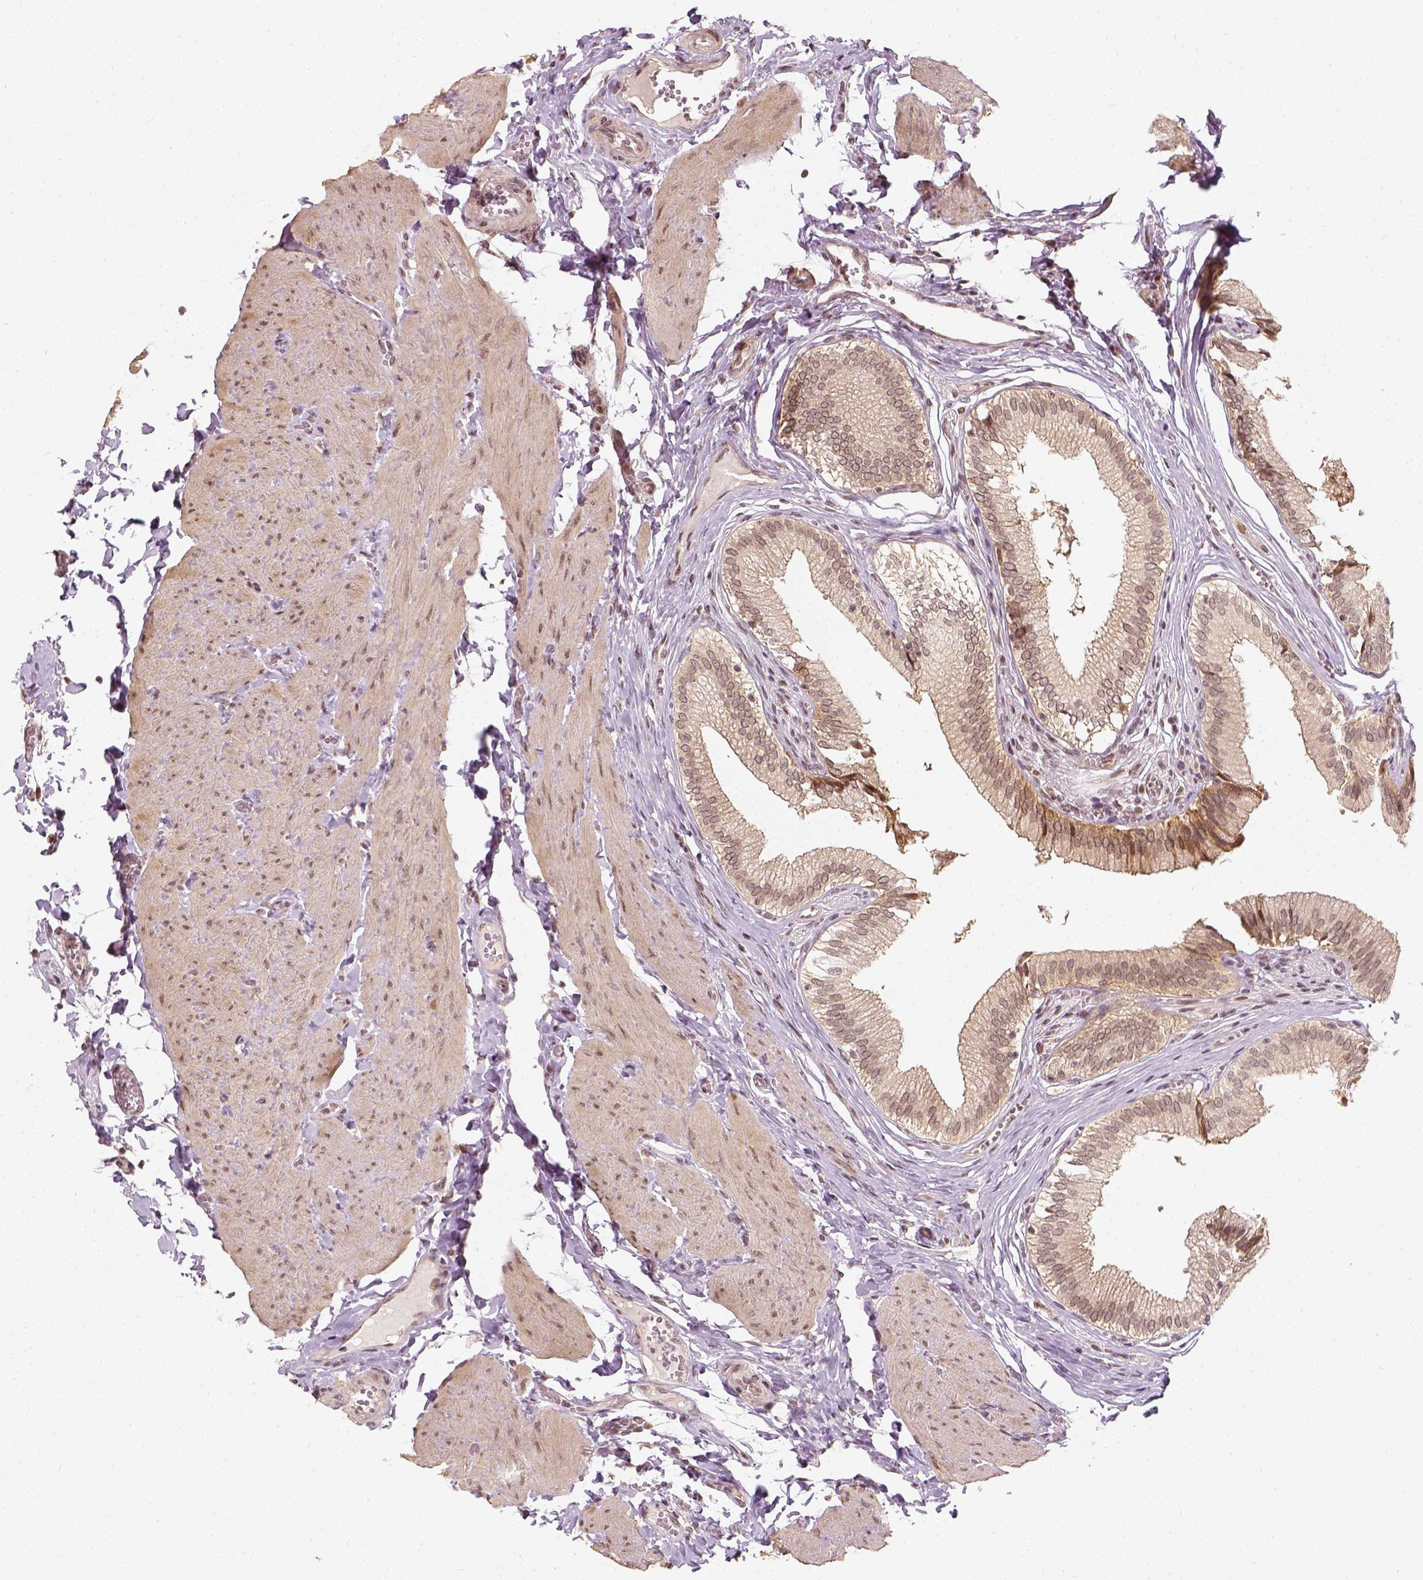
{"staining": {"intensity": "moderate", "quantity": "<25%", "location": "cytoplasmic/membranous,nuclear"}, "tissue": "gallbladder", "cell_type": "Glandular cells", "image_type": "normal", "snomed": [{"axis": "morphology", "description": "Normal tissue, NOS"}, {"axis": "topography", "description": "Gallbladder"}, {"axis": "topography", "description": "Peripheral nerve tissue"}], "caption": "Glandular cells reveal low levels of moderate cytoplasmic/membranous,nuclear staining in approximately <25% of cells in benign human gallbladder.", "gene": "ZMAT3", "patient": {"sex": "male", "age": 17}}